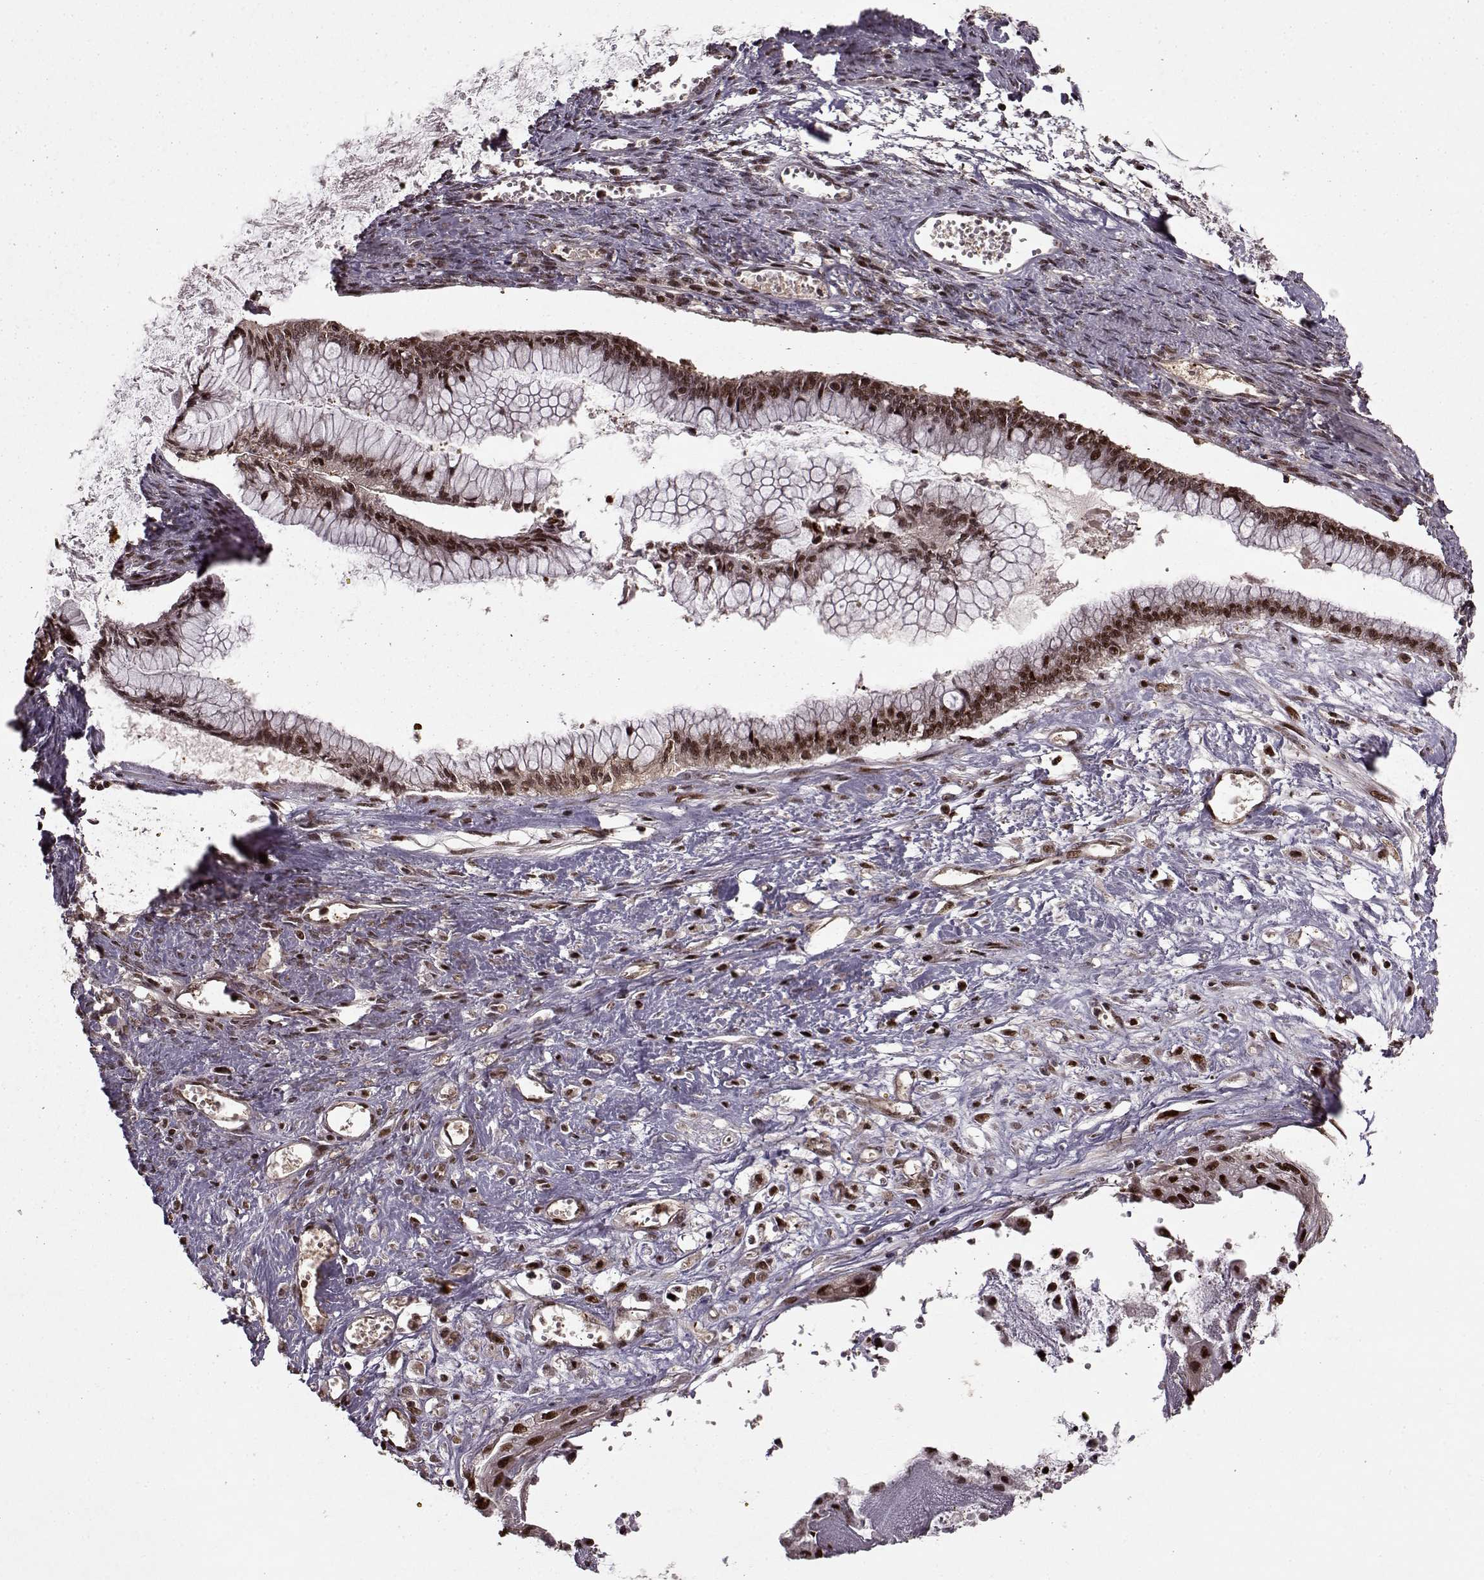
{"staining": {"intensity": "strong", "quantity": ">75%", "location": "nuclear"}, "tissue": "ovarian cancer", "cell_type": "Tumor cells", "image_type": "cancer", "snomed": [{"axis": "morphology", "description": "Cystadenocarcinoma, mucinous, NOS"}, {"axis": "topography", "description": "Ovary"}], "caption": "Tumor cells reveal high levels of strong nuclear expression in about >75% of cells in human ovarian cancer (mucinous cystadenocarcinoma).", "gene": "PSMA7", "patient": {"sex": "female", "age": 67}}